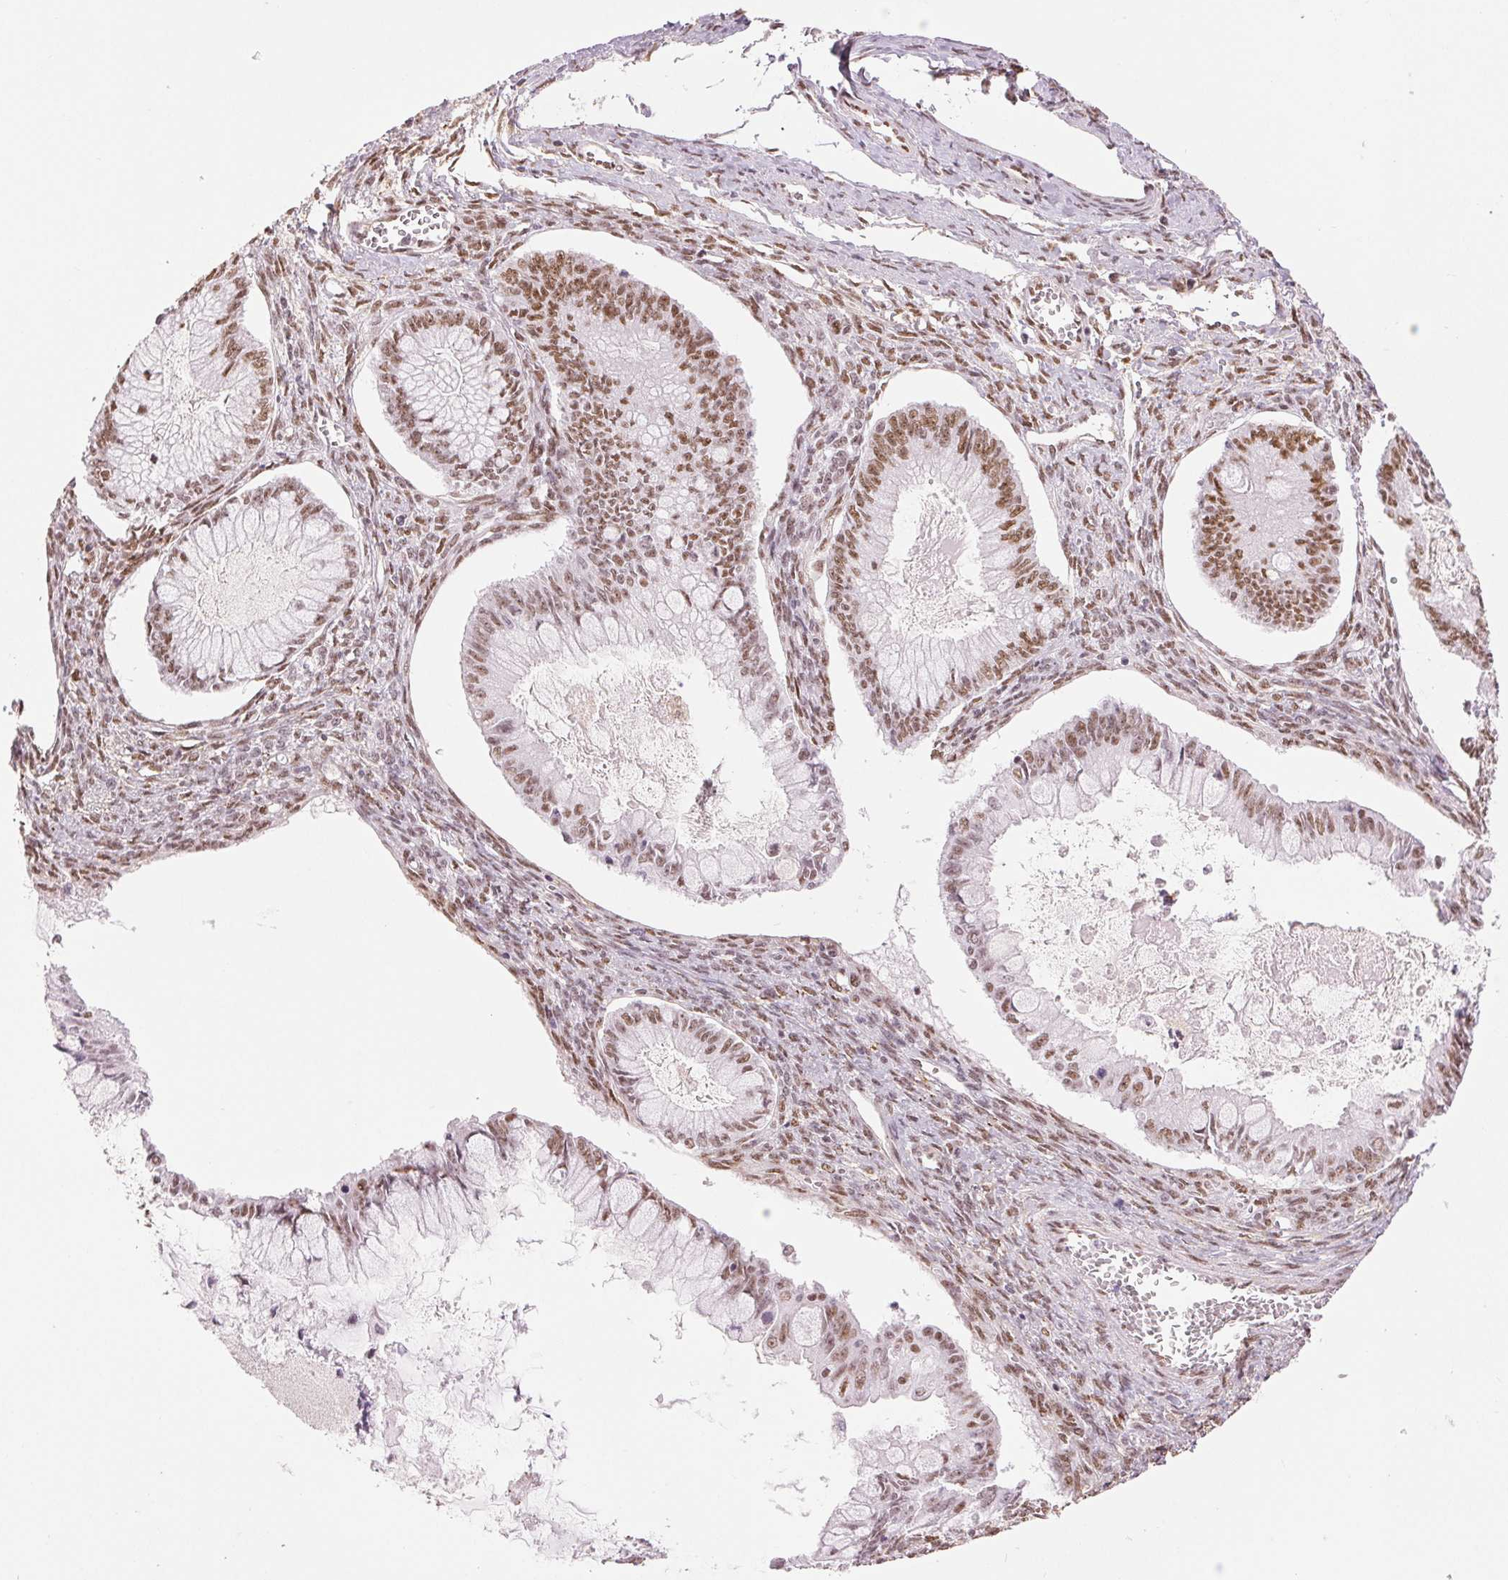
{"staining": {"intensity": "moderate", "quantity": ">75%", "location": "nuclear"}, "tissue": "ovarian cancer", "cell_type": "Tumor cells", "image_type": "cancer", "snomed": [{"axis": "morphology", "description": "Cystadenocarcinoma, mucinous, NOS"}, {"axis": "topography", "description": "Ovary"}], "caption": "A medium amount of moderate nuclear positivity is appreciated in about >75% of tumor cells in mucinous cystadenocarcinoma (ovarian) tissue.", "gene": "ZFR2", "patient": {"sex": "female", "age": 34}}